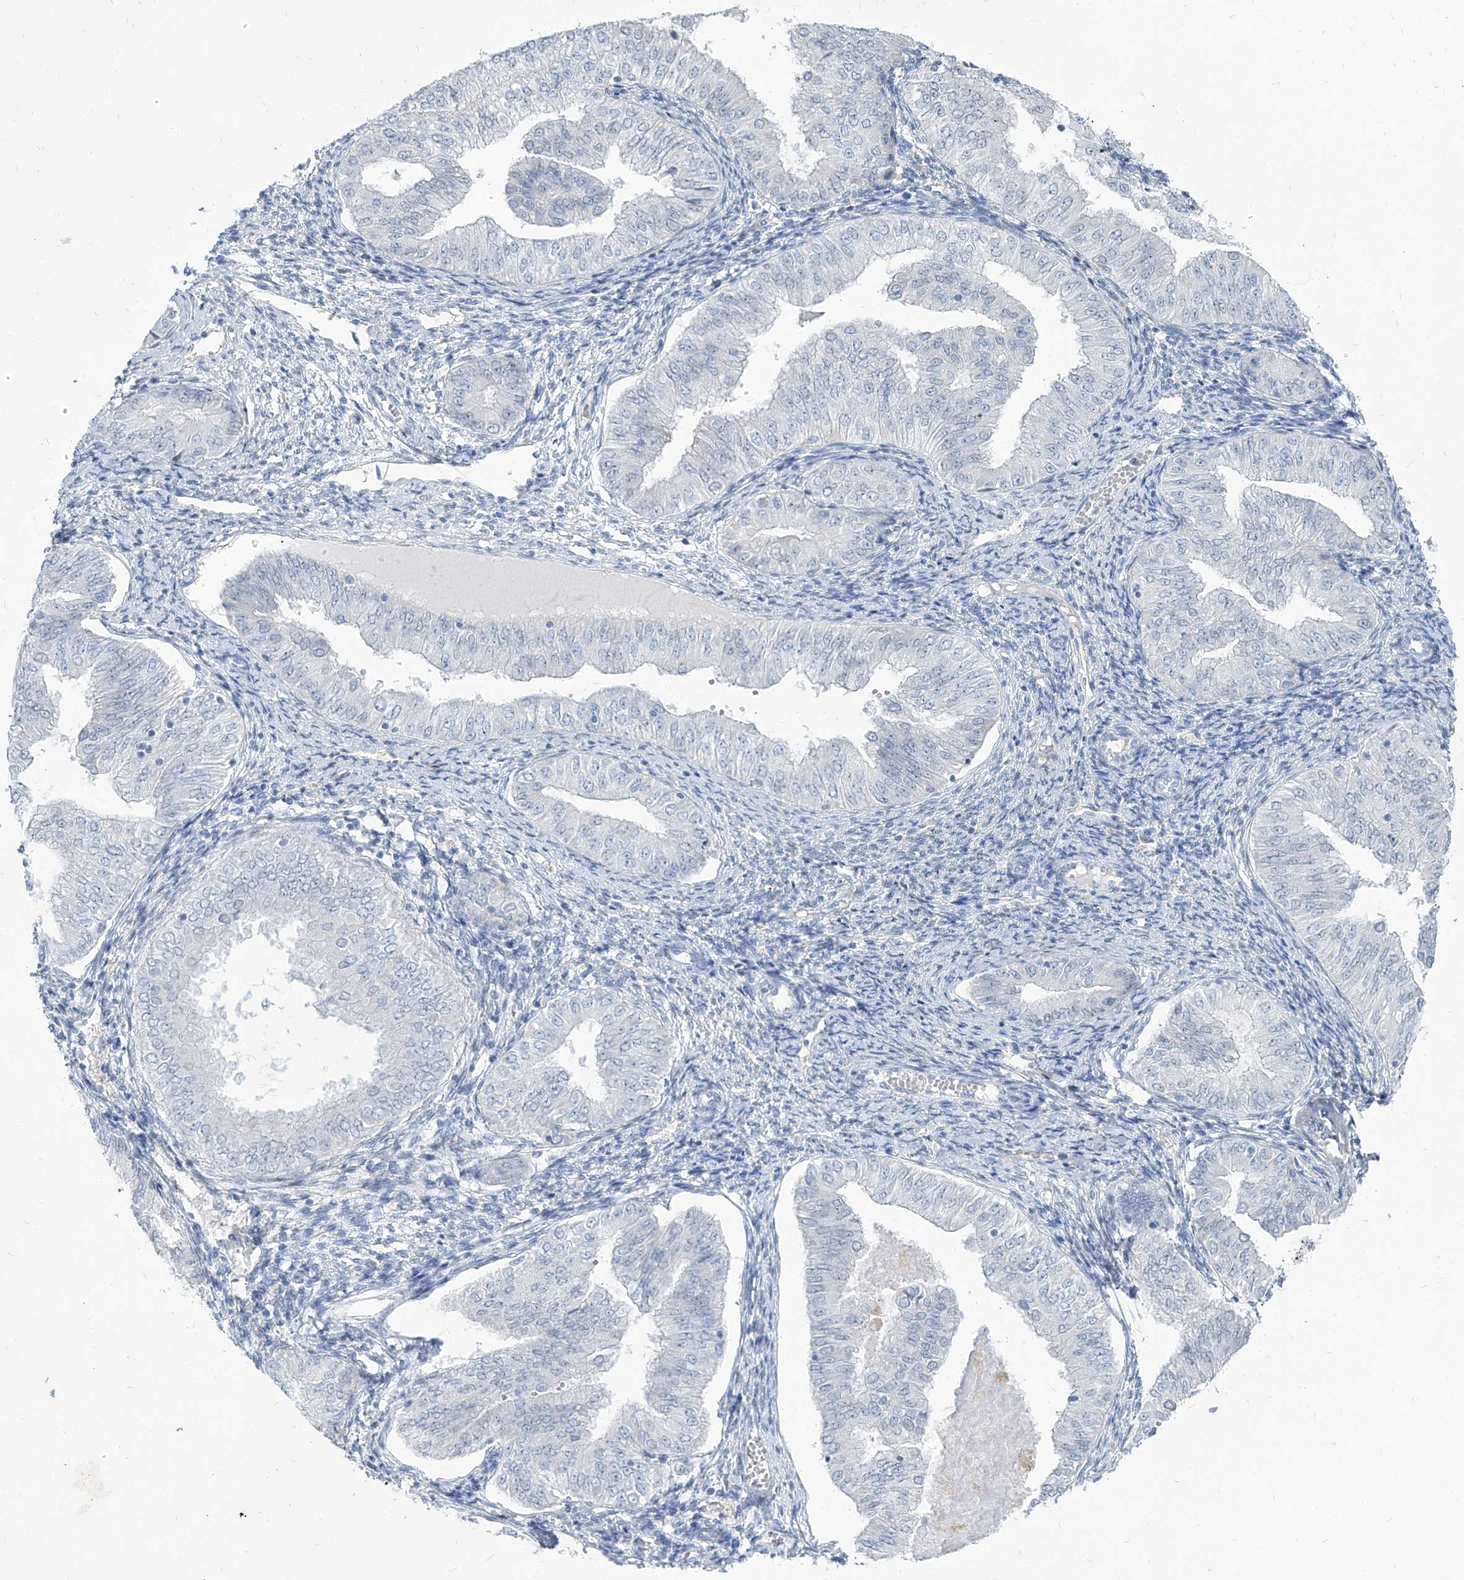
{"staining": {"intensity": "negative", "quantity": "none", "location": "none"}, "tissue": "endometrial cancer", "cell_type": "Tumor cells", "image_type": "cancer", "snomed": [{"axis": "morphology", "description": "Normal tissue, NOS"}, {"axis": "morphology", "description": "Adenocarcinoma, NOS"}, {"axis": "topography", "description": "Endometrium"}], "caption": "Protein analysis of endometrial cancer (adenocarcinoma) exhibits no significant positivity in tumor cells.", "gene": "TXLNB", "patient": {"sex": "female", "age": 53}}